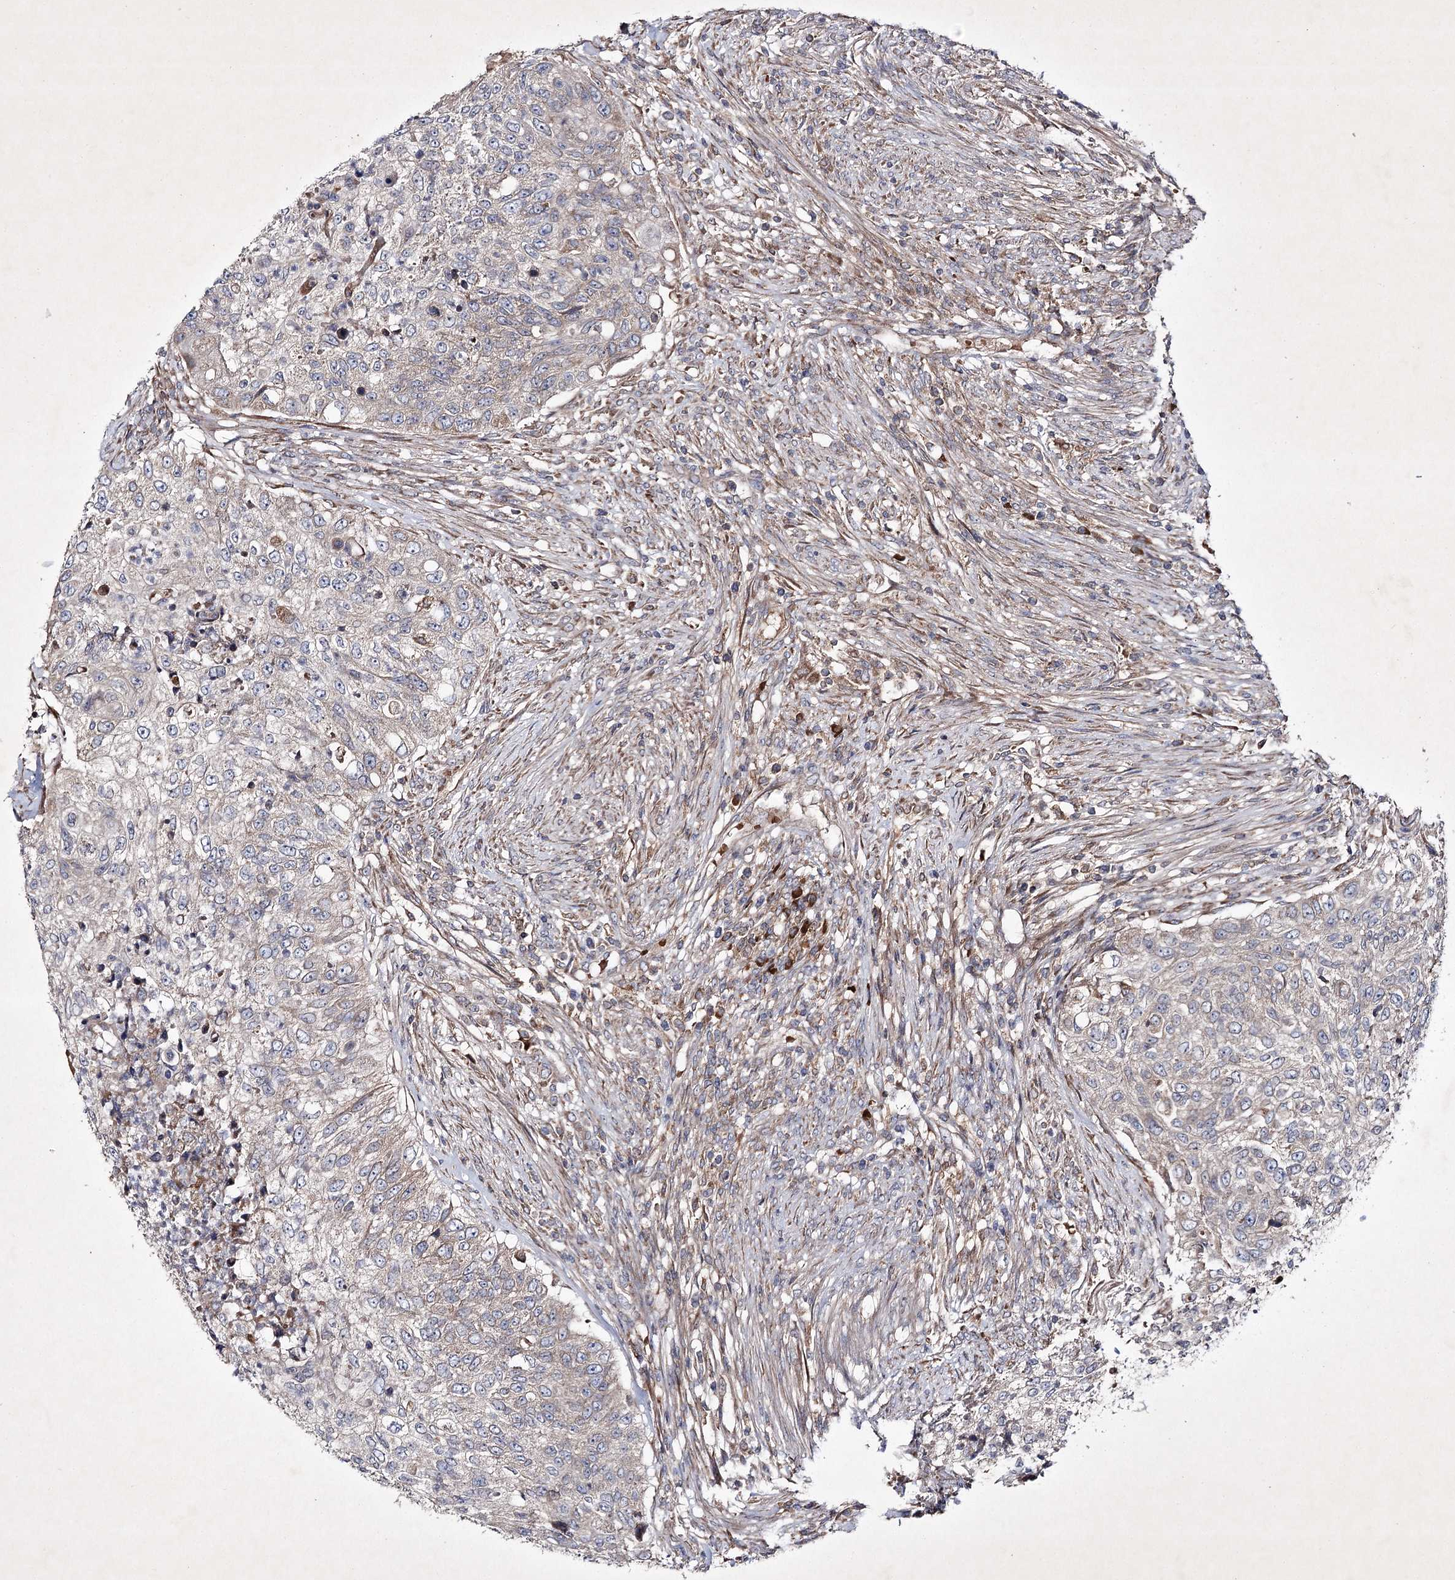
{"staining": {"intensity": "weak", "quantity": "<25%", "location": "cytoplasmic/membranous"}, "tissue": "urothelial cancer", "cell_type": "Tumor cells", "image_type": "cancer", "snomed": [{"axis": "morphology", "description": "Urothelial carcinoma, High grade"}, {"axis": "topography", "description": "Urinary bladder"}], "caption": "High magnification brightfield microscopy of urothelial carcinoma (high-grade) stained with DAB (3,3'-diaminobenzidine) (brown) and counterstained with hematoxylin (blue): tumor cells show no significant expression.", "gene": "ALG9", "patient": {"sex": "female", "age": 60}}